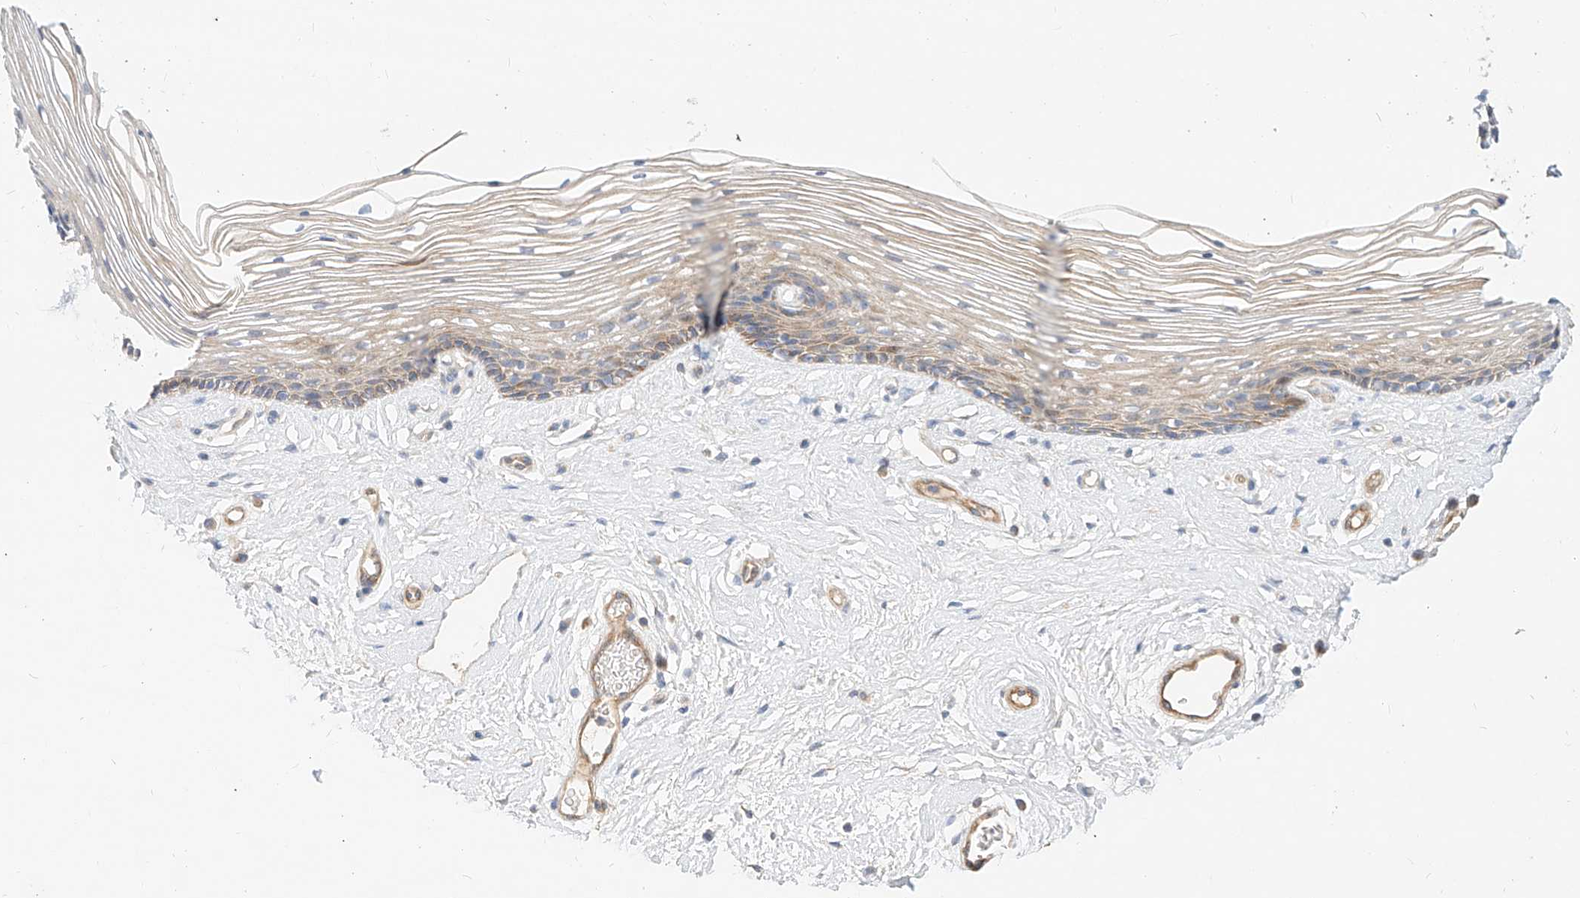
{"staining": {"intensity": "weak", "quantity": "<25%", "location": "cytoplasmic/membranous"}, "tissue": "vagina", "cell_type": "Squamous epithelial cells", "image_type": "normal", "snomed": [{"axis": "morphology", "description": "Normal tissue, NOS"}, {"axis": "topography", "description": "Vagina"}], "caption": "Human vagina stained for a protein using IHC displays no staining in squamous epithelial cells.", "gene": "KCNH5", "patient": {"sex": "female", "age": 46}}